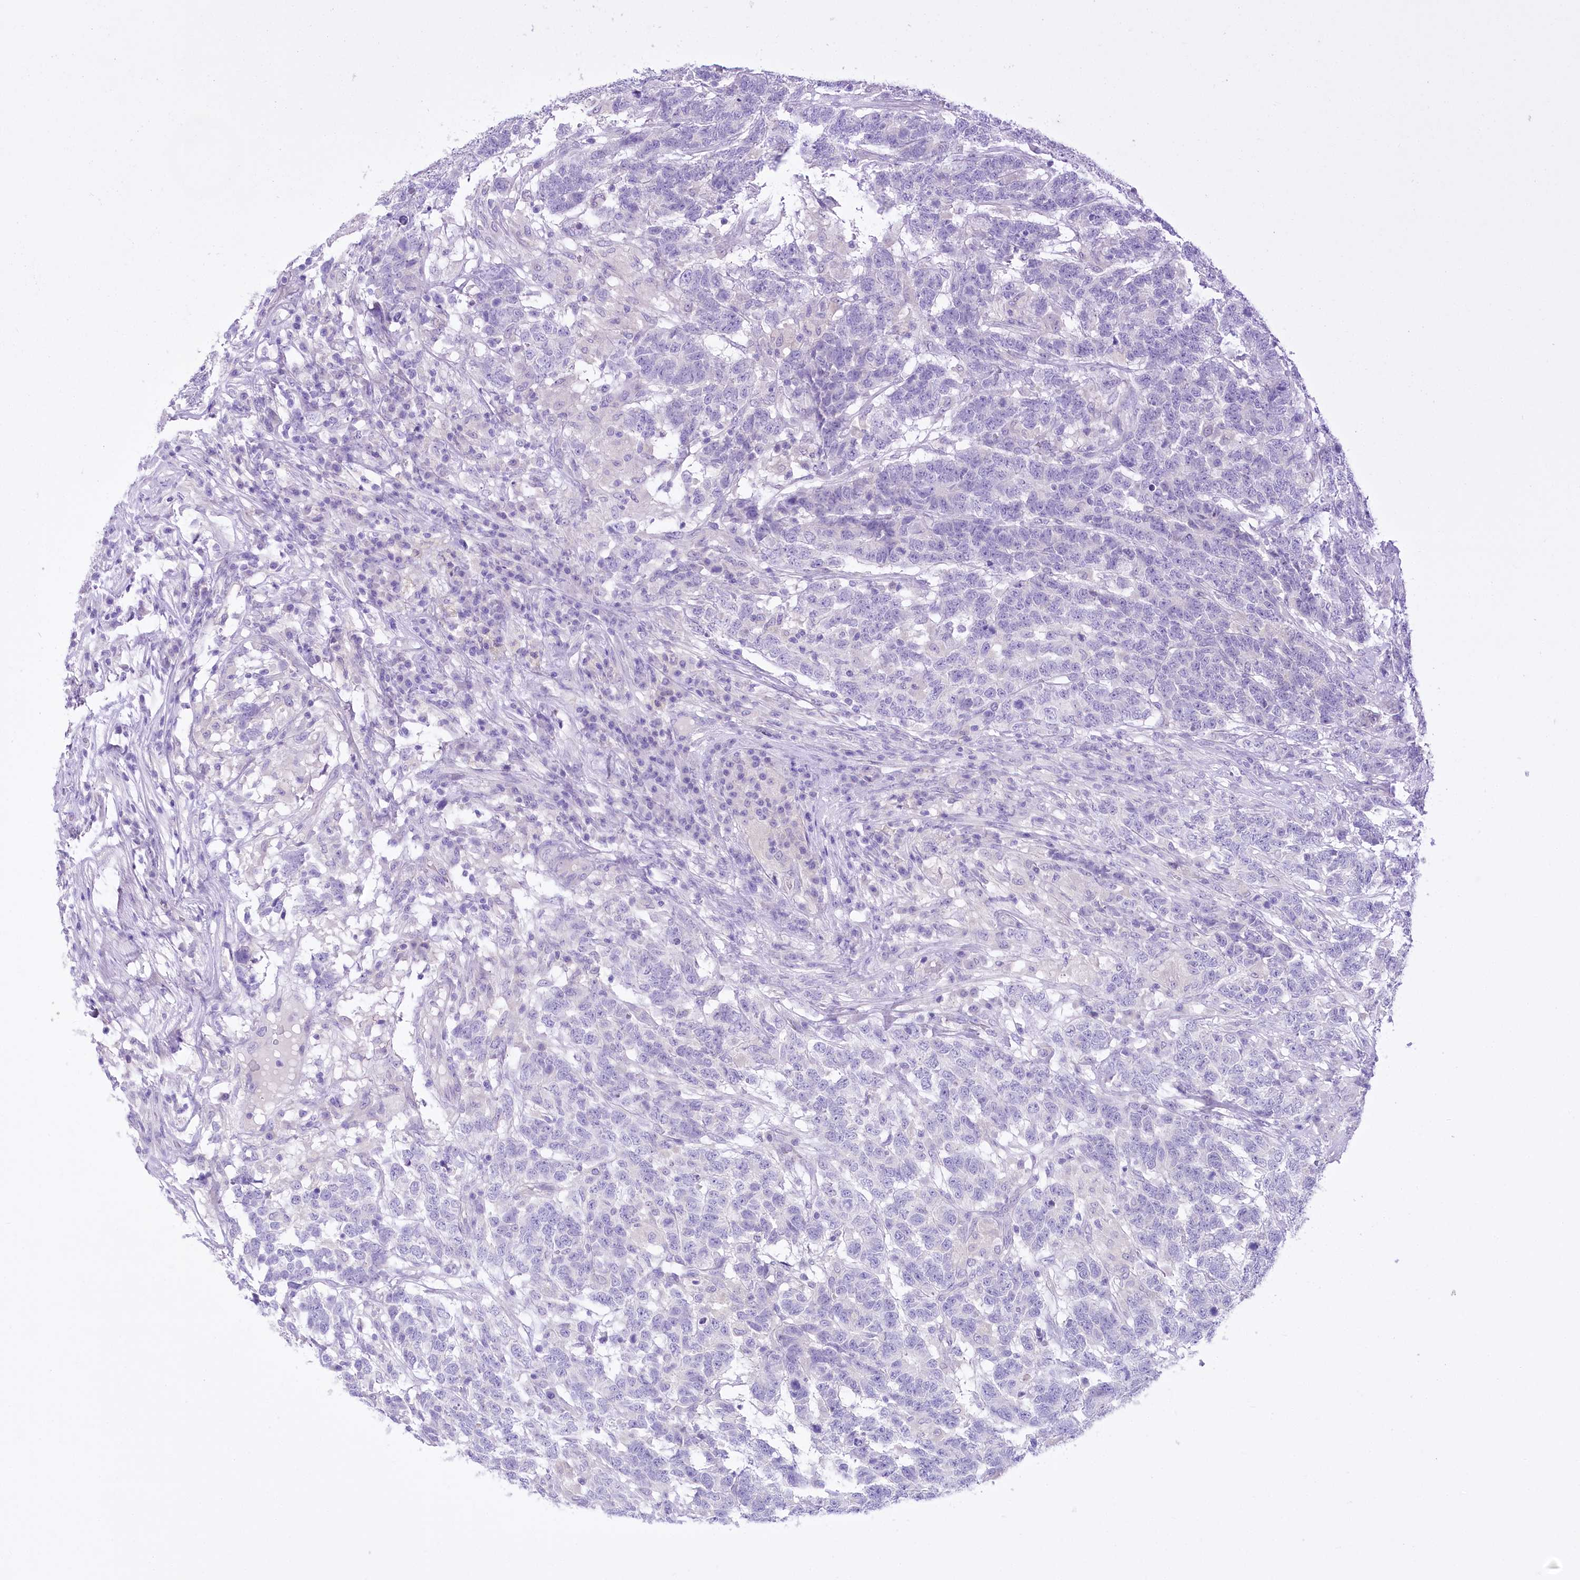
{"staining": {"intensity": "negative", "quantity": "none", "location": "none"}, "tissue": "testis cancer", "cell_type": "Tumor cells", "image_type": "cancer", "snomed": [{"axis": "morphology", "description": "Carcinoma, Embryonal, NOS"}, {"axis": "topography", "description": "Testis"}], "caption": "High power microscopy histopathology image of an immunohistochemistry photomicrograph of testis embryonal carcinoma, revealing no significant staining in tumor cells.", "gene": "PBLD", "patient": {"sex": "male", "age": 26}}